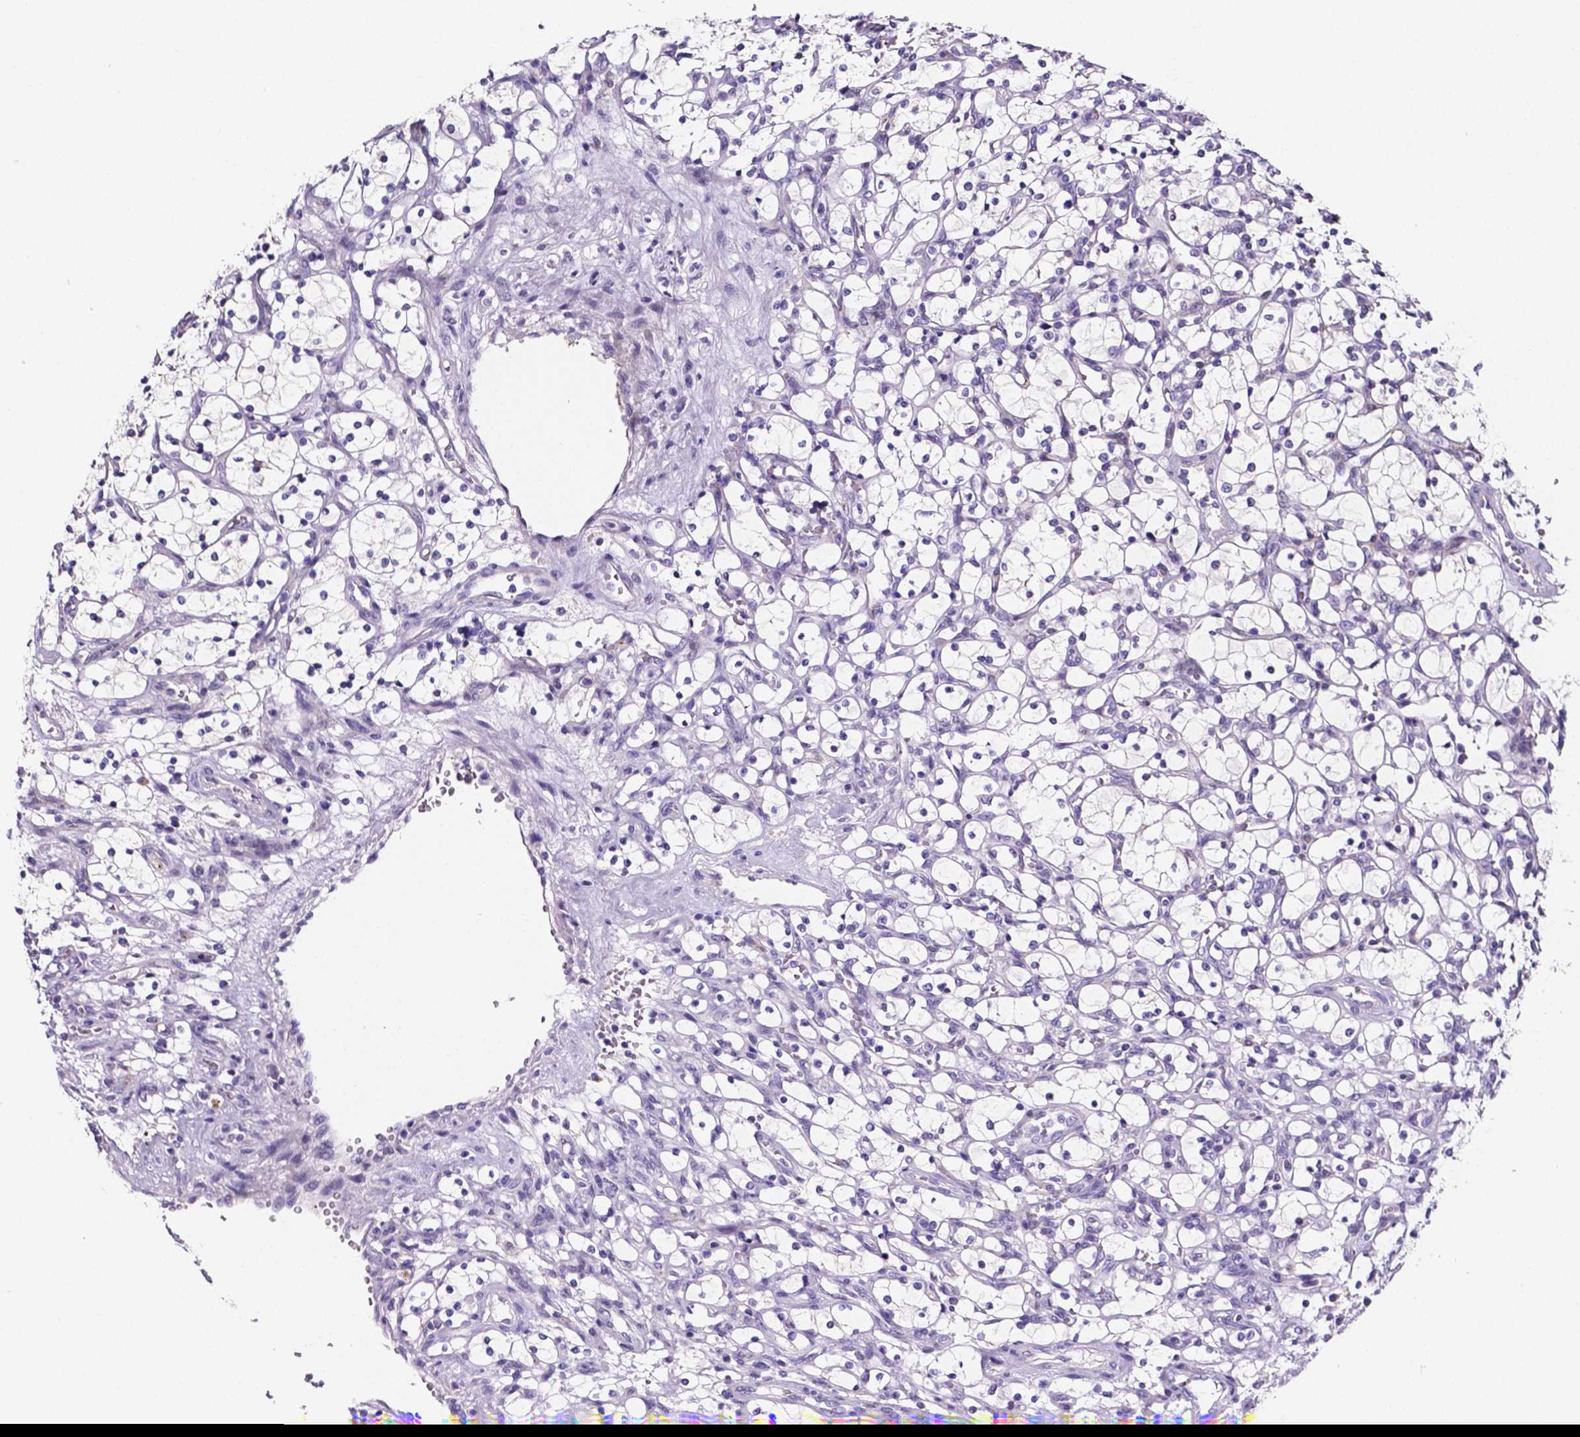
{"staining": {"intensity": "negative", "quantity": "none", "location": "none"}, "tissue": "renal cancer", "cell_type": "Tumor cells", "image_type": "cancer", "snomed": [{"axis": "morphology", "description": "Adenocarcinoma, NOS"}, {"axis": "topography", "description": "Kidney"}], "caption": "This is a image of IHC staining of adenocarcinoma (renal), which shows no positivity in tumor cells.", "gene": "NRGN", "patient": {"sex": "female", "age": 69}}